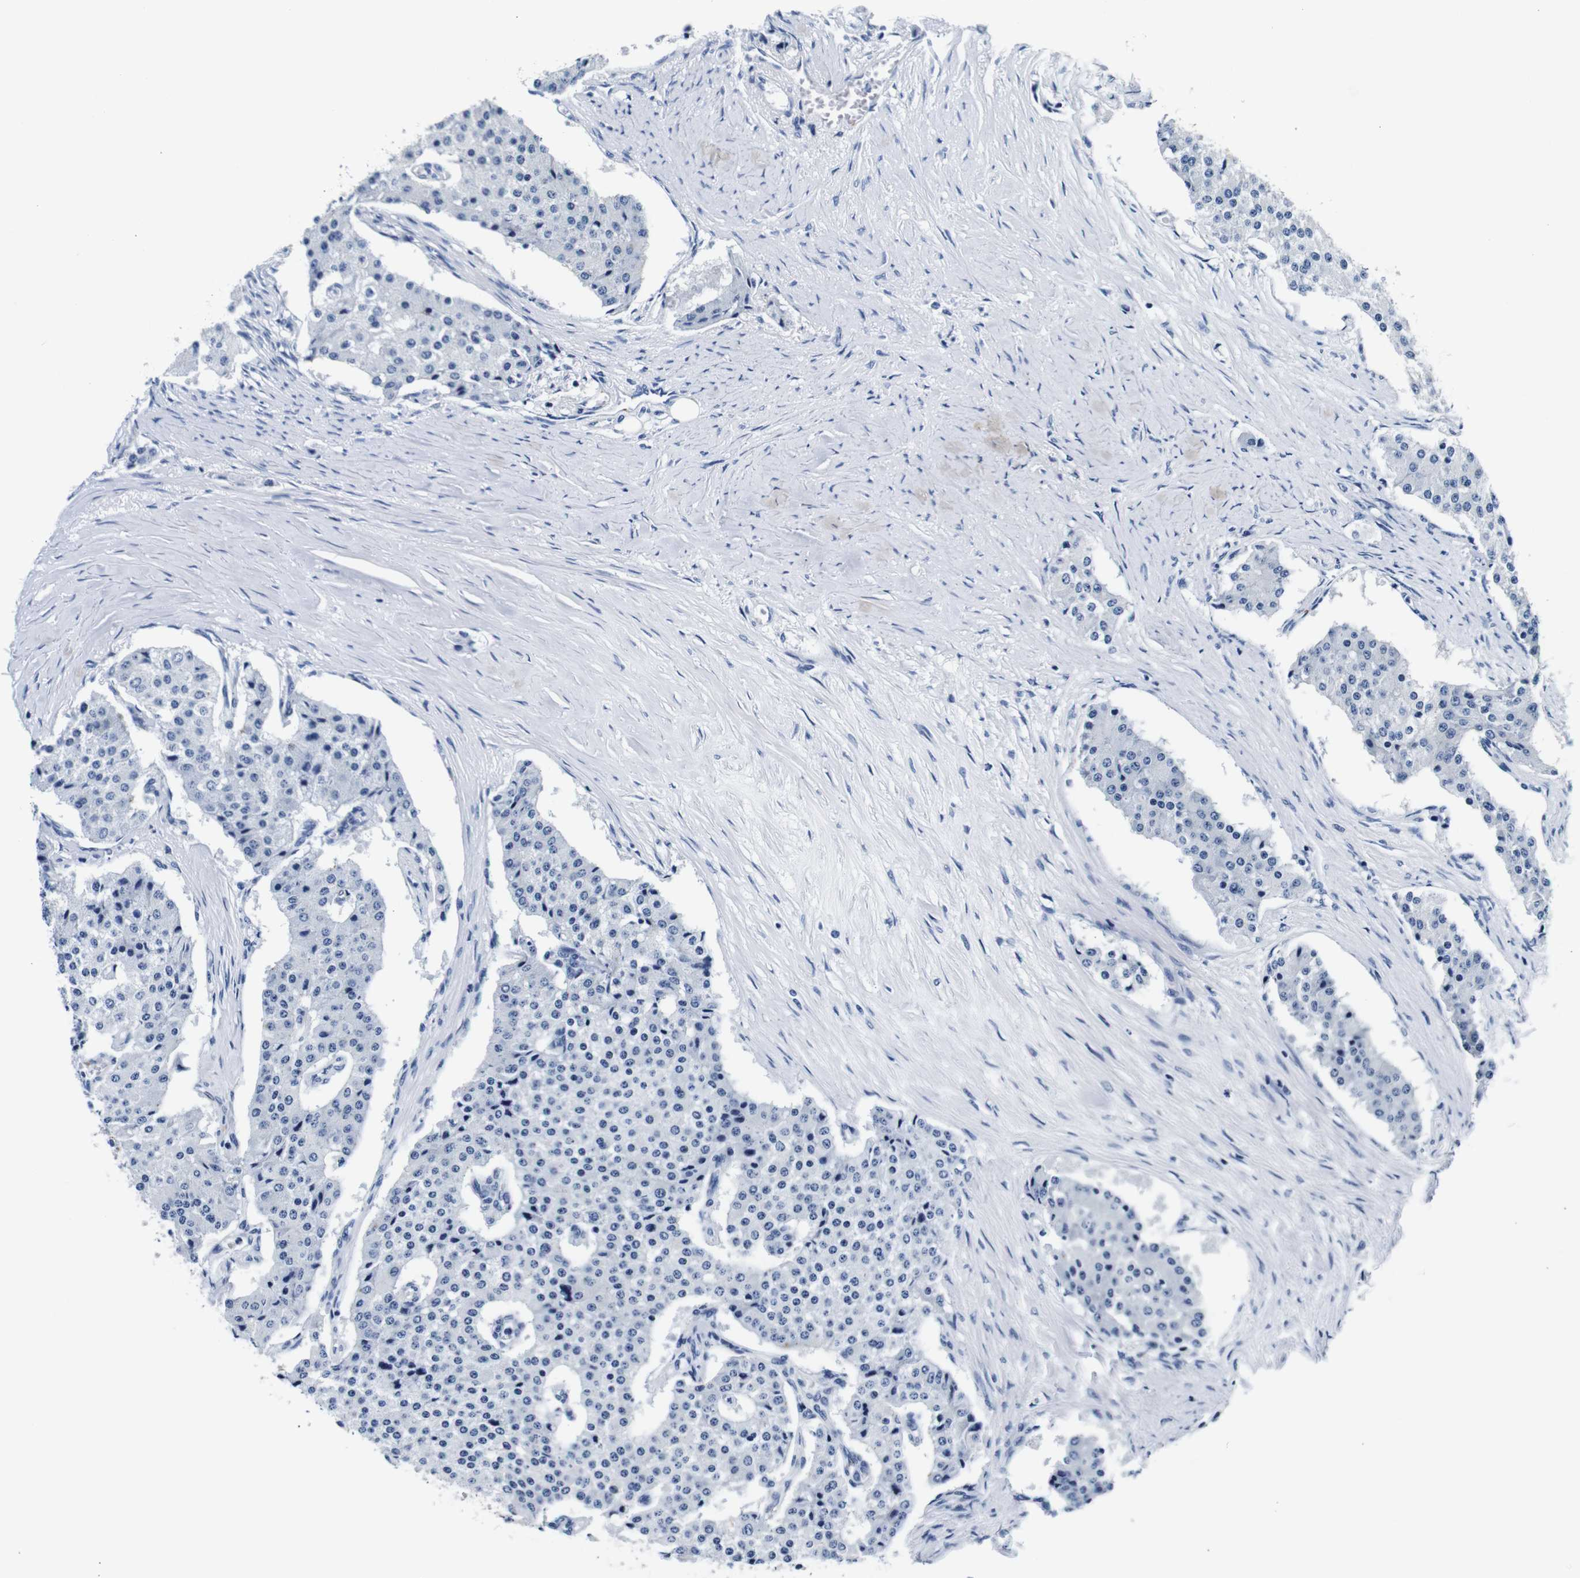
{"staining": {"intensity": "negative", "quantity": "none", "location": "none"}, "tissue": "carcinoid", "cell_type": "Tumor cells", "image_type": "cancer", "snomed": [{"axis": "morphology", "description": "Carcinoid, malignant, NOS"}, {"axis": "topography", "description": "Colon"}], "caption": "IHC of human carcinoid (malignant) exhibits no staining in tumor cells.", "gene": "GP1BA", "patient": {"sex": "female", "age": 52}}